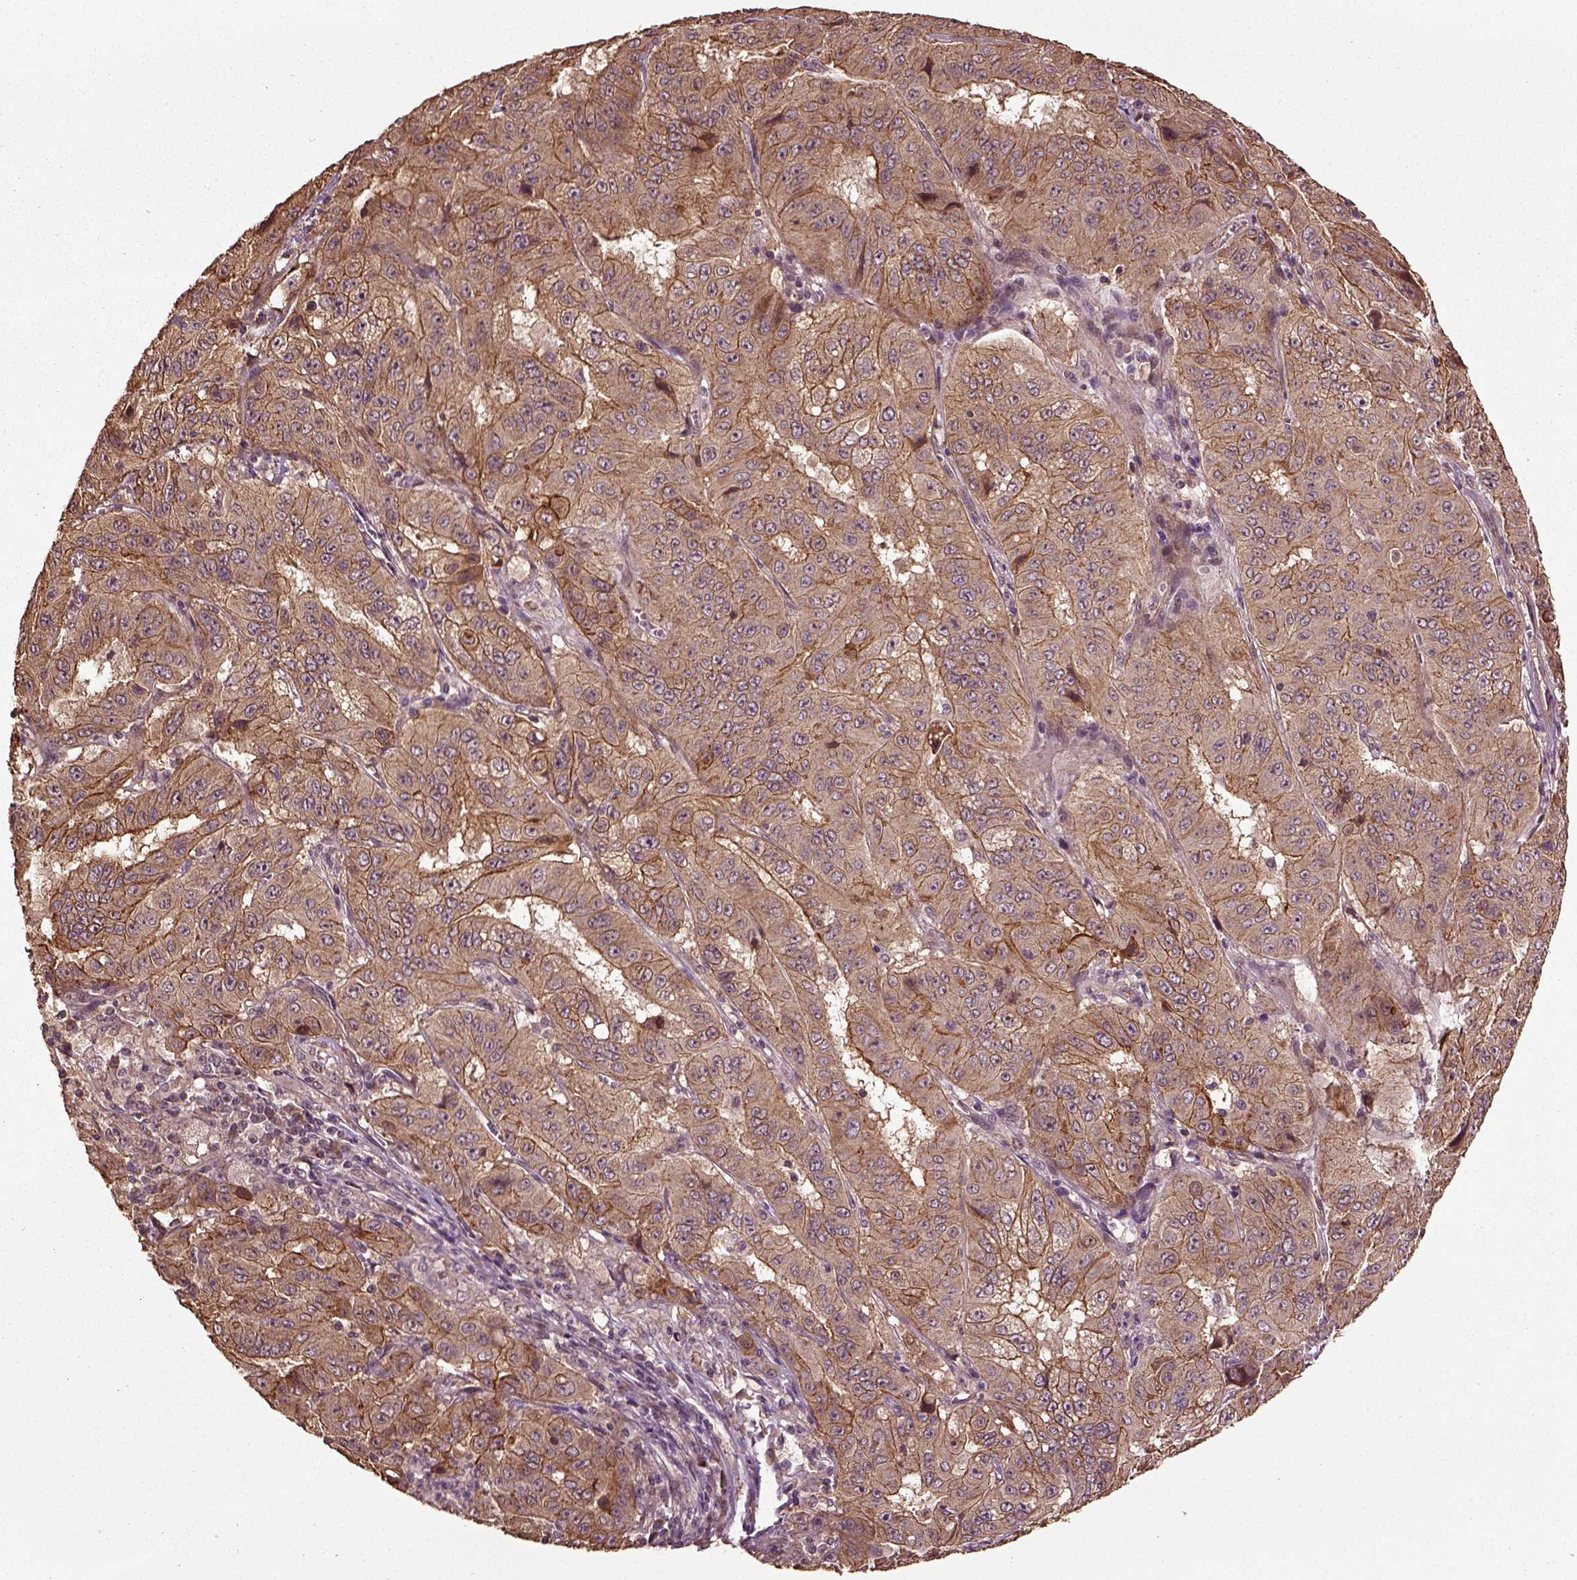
{"staining": {"intensity": "moderate", "quantity": ">75%", "location": "cytoplasmic/membranous"}, "tissue": "pancreatic cancer", "cell_type": "Tumor cells", "image_type": "cancer", "snomed": [{"axis": "morphology", "description": "Adenocarcinoma, NOS"}, {"axis": "topography", "description": "Pancreas"}], "caption": "Moderate cytoplasmic/membranous protein expression is identified in approximately >75% of tumor cells in pancreatic cancer. (DAB IHC with brightfield microscopy, high magnification).", "gene": "ERV3-1", "patient": {"sex": "male", "age": 63}}